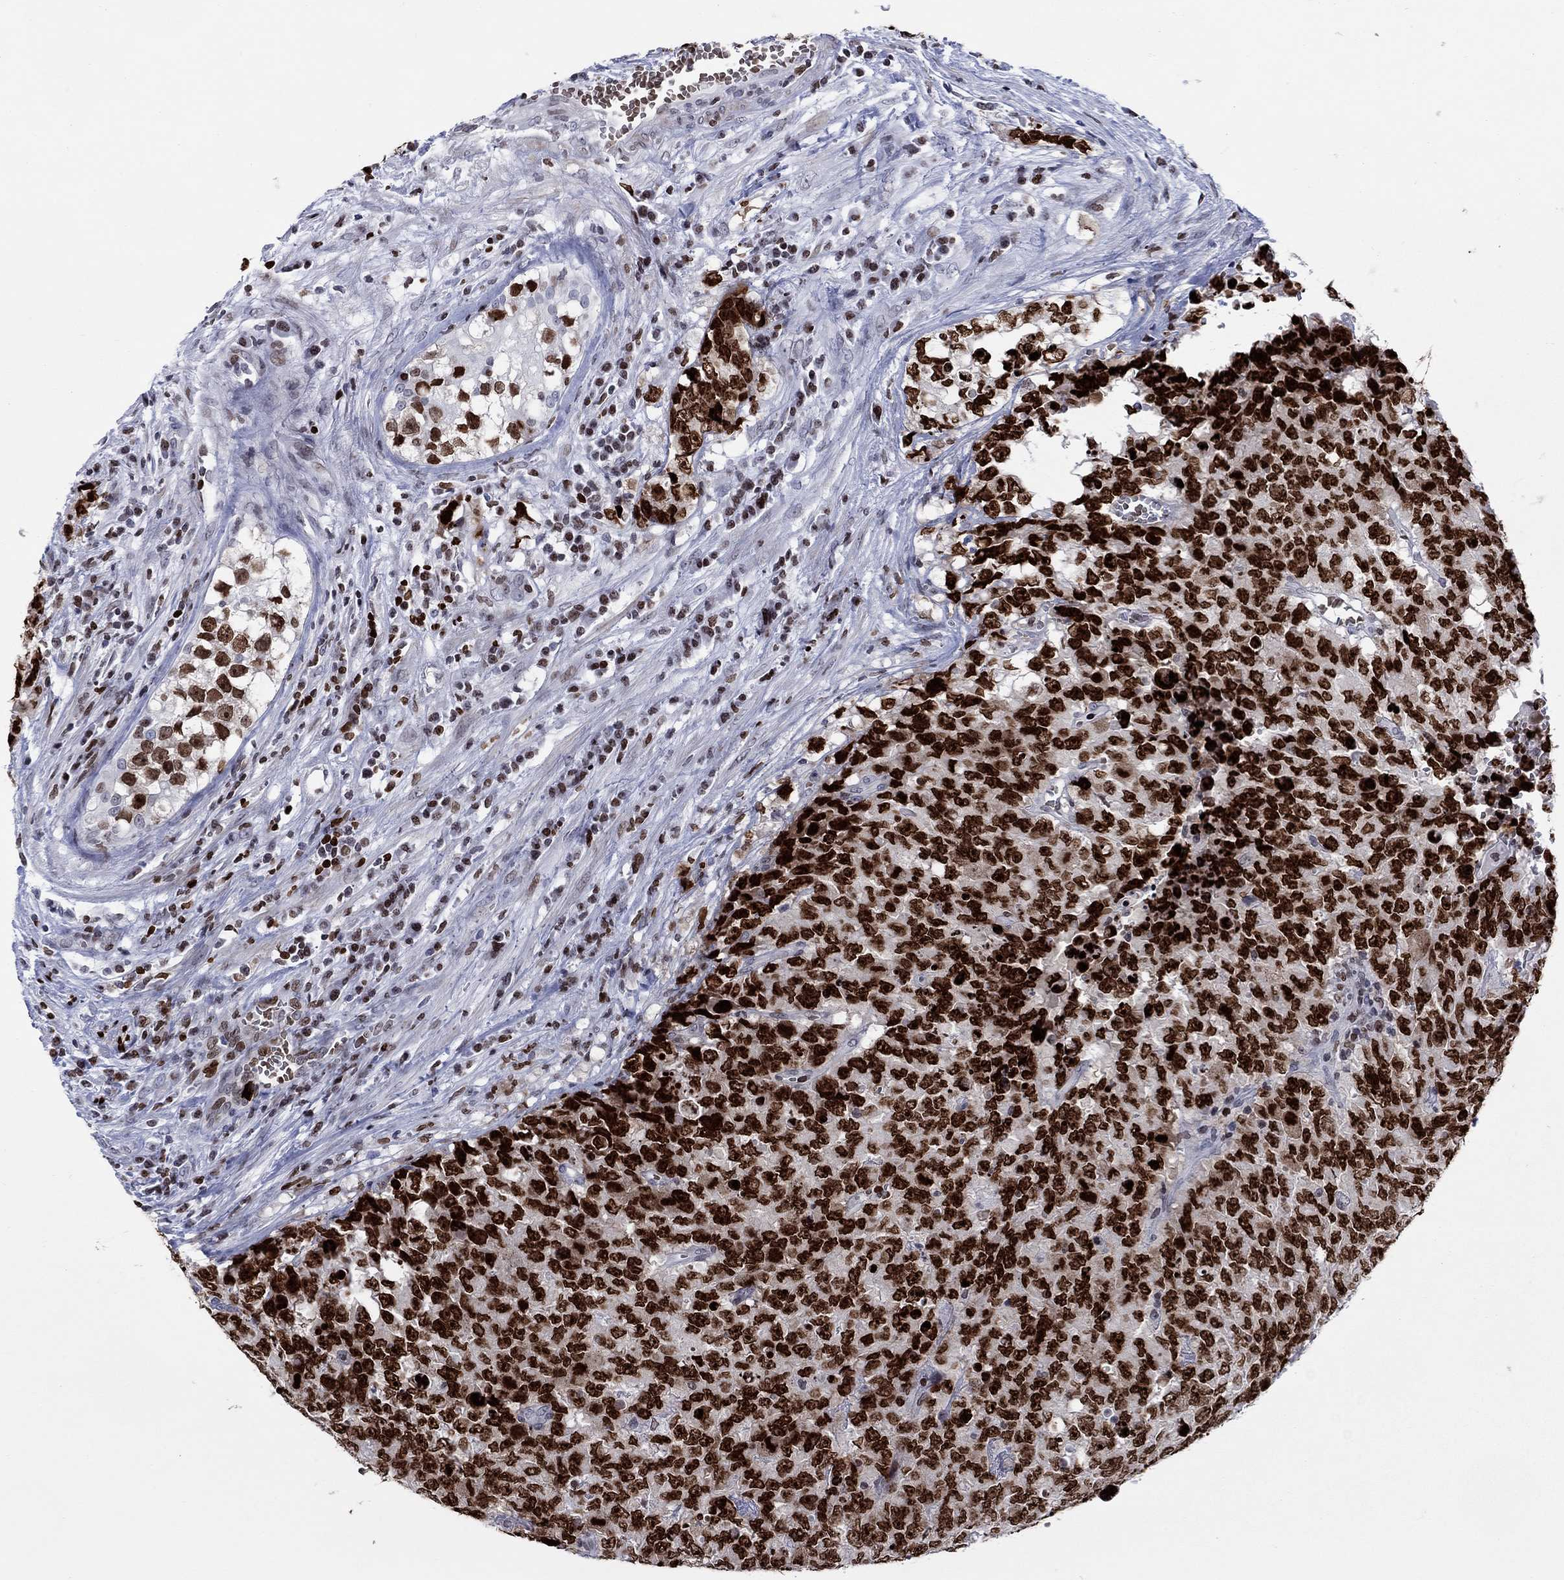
{"staining": {"intensity": "strong", "quantity": ">75%", "location": "nuclear"}, "tissue": "testis cancer", "cell_type": "Tumor cells", "image_type": "cancer", "snomed": [{"axis": "morphology", "description": "Carcinoma, Embryonal, NOS"}, {"axis": "topography", "description": "Testis"}], "caption": "Strong nuclear staining is present in about >75% of tumor cells in testis cancer (embryonal carcinoma).", "gene": "HMGA1", "patient": {"sex": "male", "age": 23}}